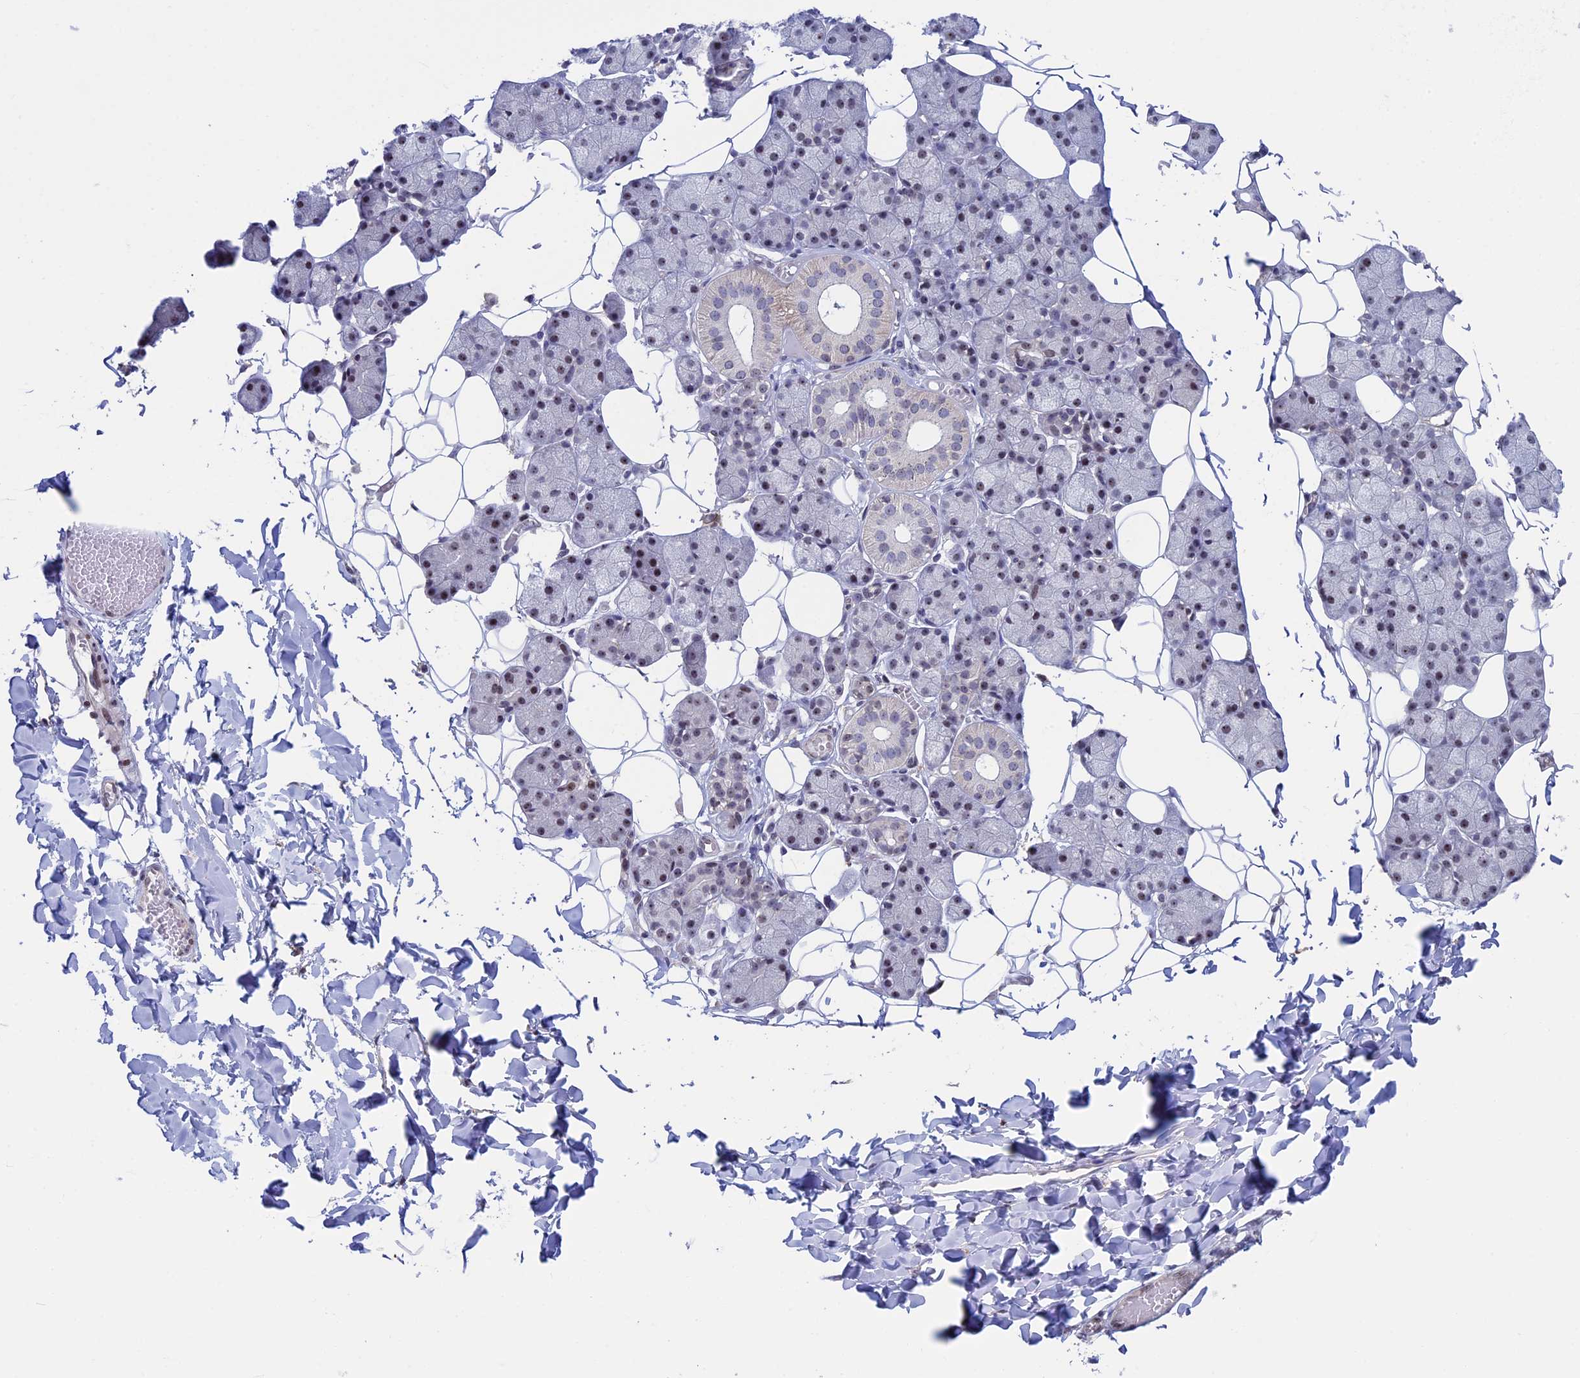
{"staining": {"intensity": "weak", "quantity": "<25%", "location": "nuclear"}, "tissue": "salivary gland", "cell_type": "Glandular cells", "image_type": "normal", "snomed": [{"axis": "morphology", "description": "Normal tissue, NOS"}, {"axis": "topography", "description": "Salivary gland"}], "caption": "Immunohistochemistry of benign human salivary gland displays no positivity in glandular cells. The staining is performed using DAB (3,3'-diaminobenzidine) brown chromogen with nuclei counter-stained in using hematoxylin.", "gene": "CCDC86", "patient": {"sex": "female", "age": 33}}